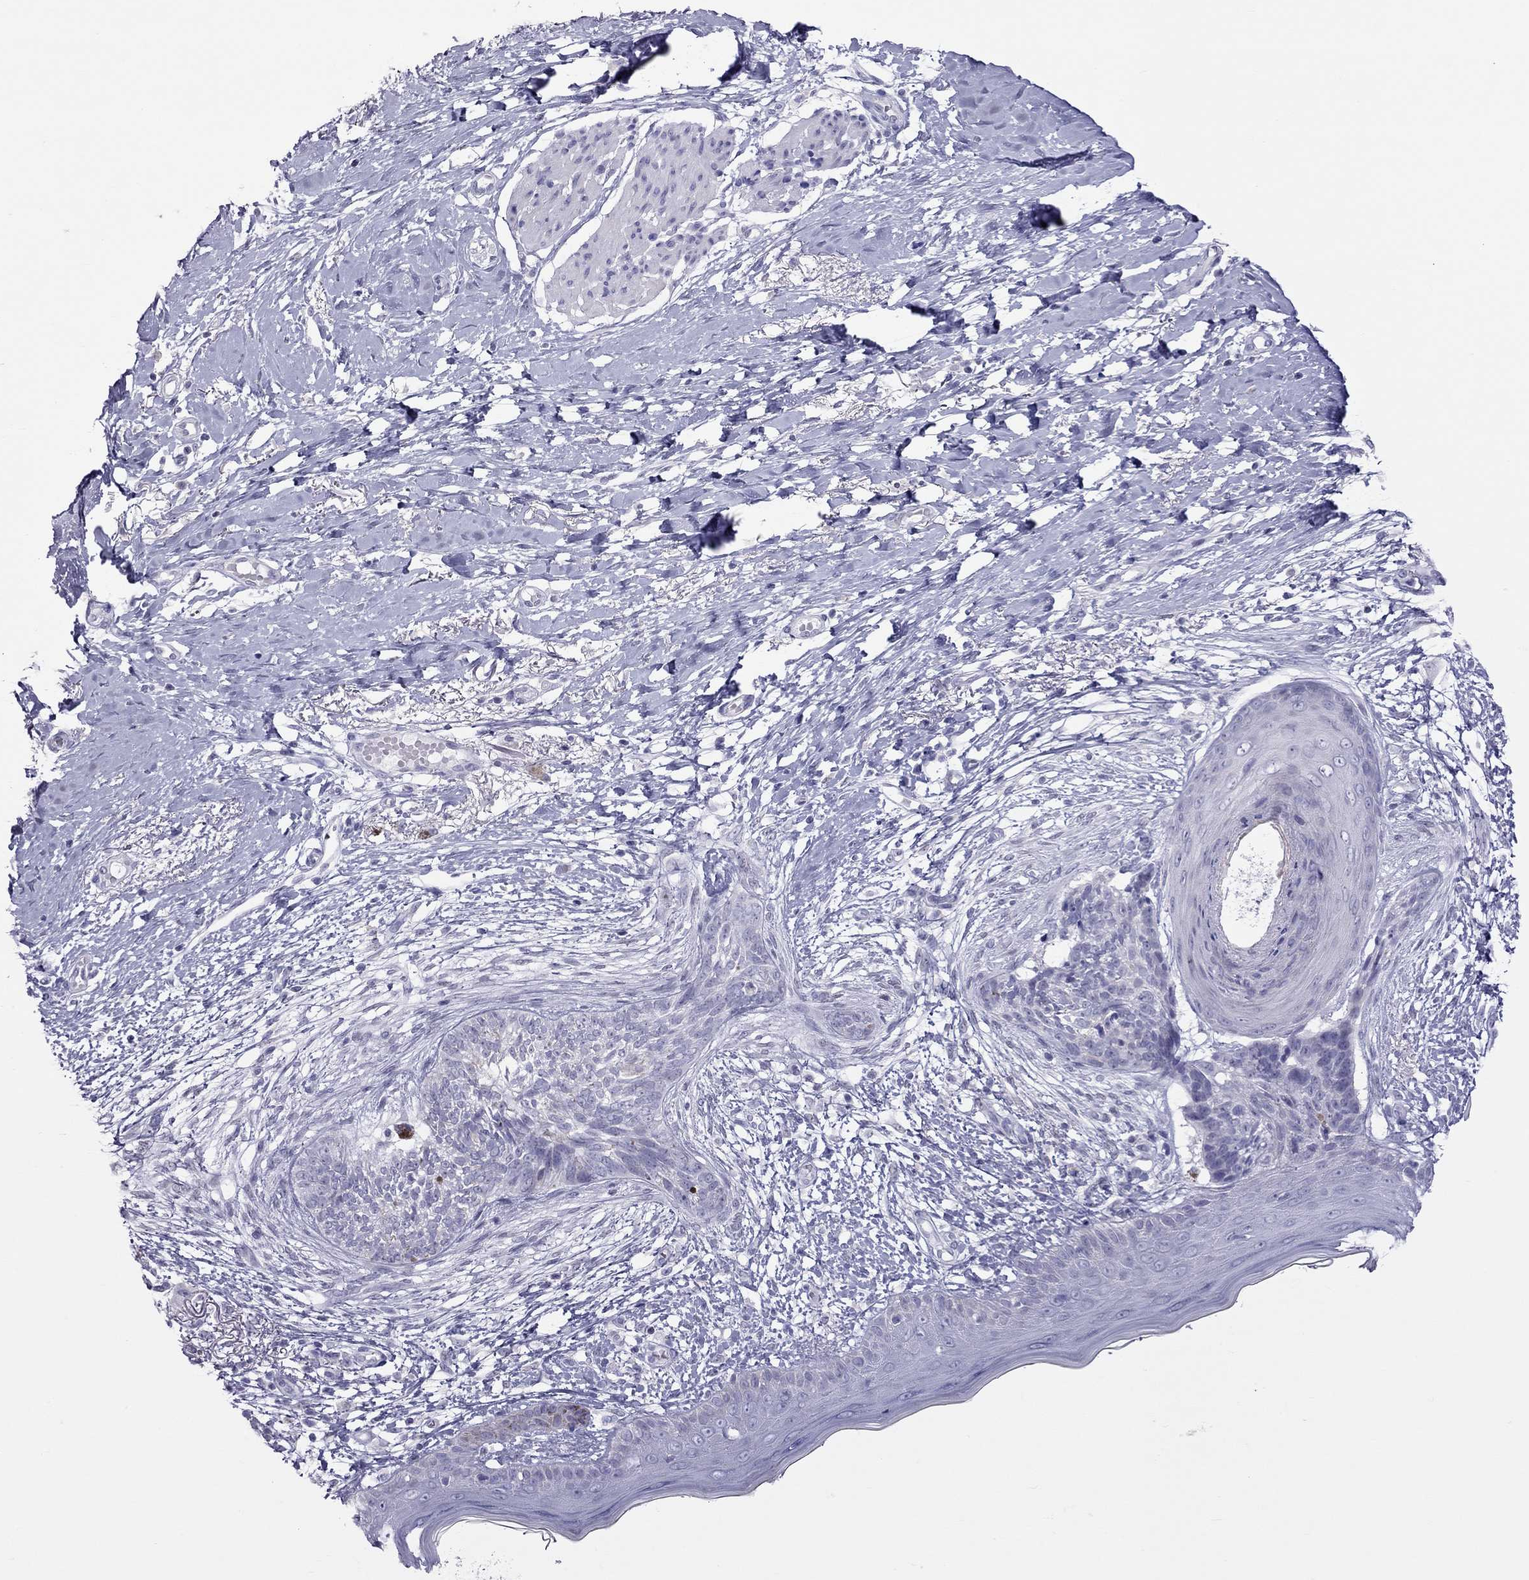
{"staining": {"intensity": "negative", "quantity": "none", "location": "none"}, "tissue": "skin cancer", "cell_type": "Tumor cells", "image_type": "cancer", "snomed": [{"axis": "morphology", "description": "Normal tissue, NOS"}, {"axis": "morphology", "description": "Basal cell carcinoma"}, {"axis": "topography", "description": "Skin"}], "caption": "Basal cell carcinoma (skin) was stained to show a protein in brown. There is no significant expression in tumor cells.", "gene": "TEX14", "patient": {"sex": "male", "age": 84}}